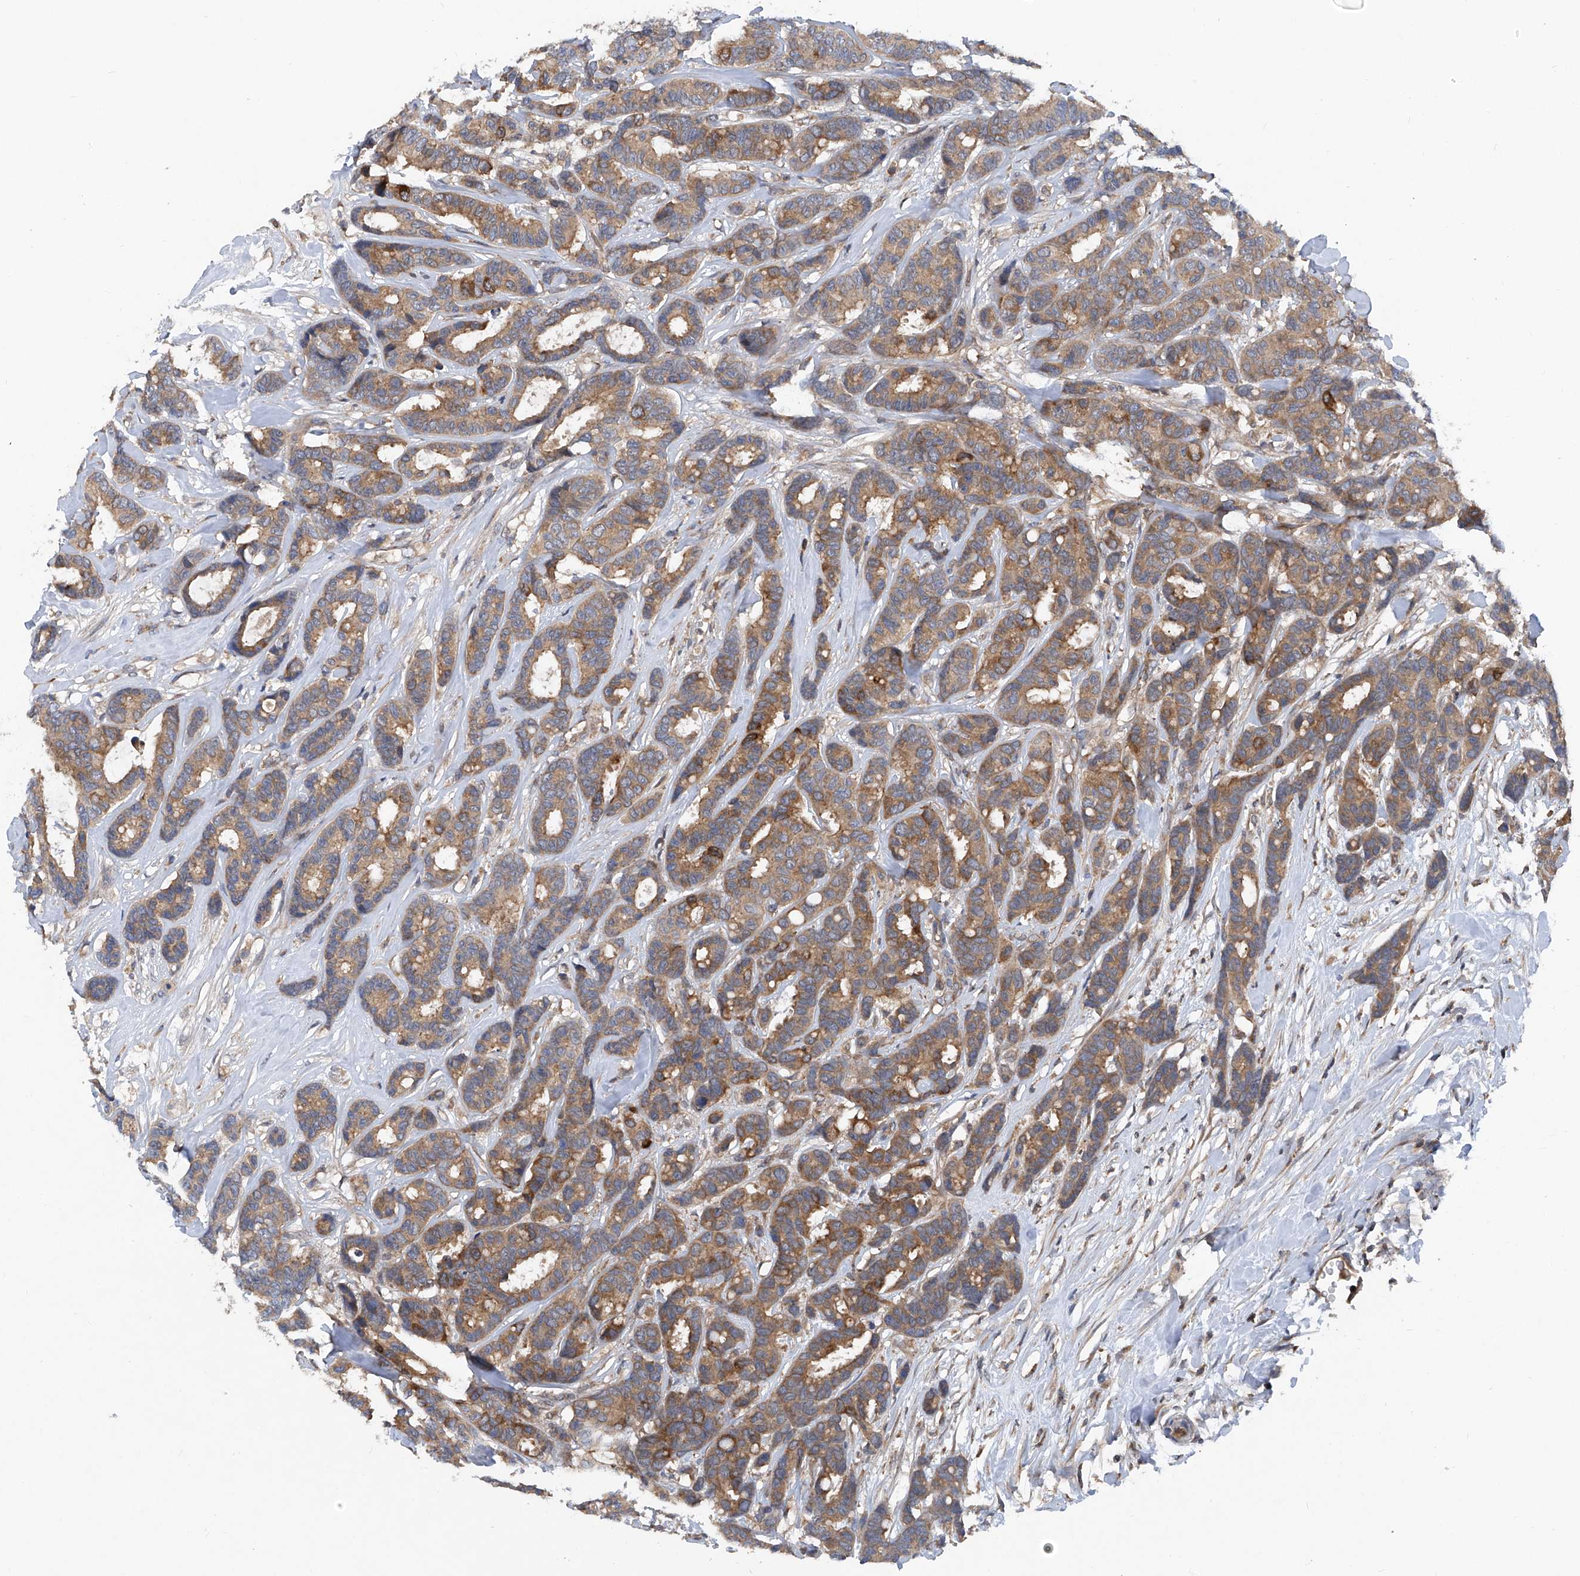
{"staining": {"intensity": "moderate", "quantity": ">75%", "location": "cytoplasmic/membranous"}, "tissue": "breast cancer", "cell_type": "Tumor cells", "image_type": "cancer", "snomed": [{"axis": "morphology", "description": "Duct carcinoma"}, {"axis": "topography", "description": "Breast"}], "caption": "This image displays immunohistochemistry (IHC) staining of human breast cancer (intraductal carcinoma), with medium moderate cytoplasmic/membranous staining in approximately >75% of tumor cells.", "gene": "TRIM38", "patient": {"sex": "female", "age": 87}}